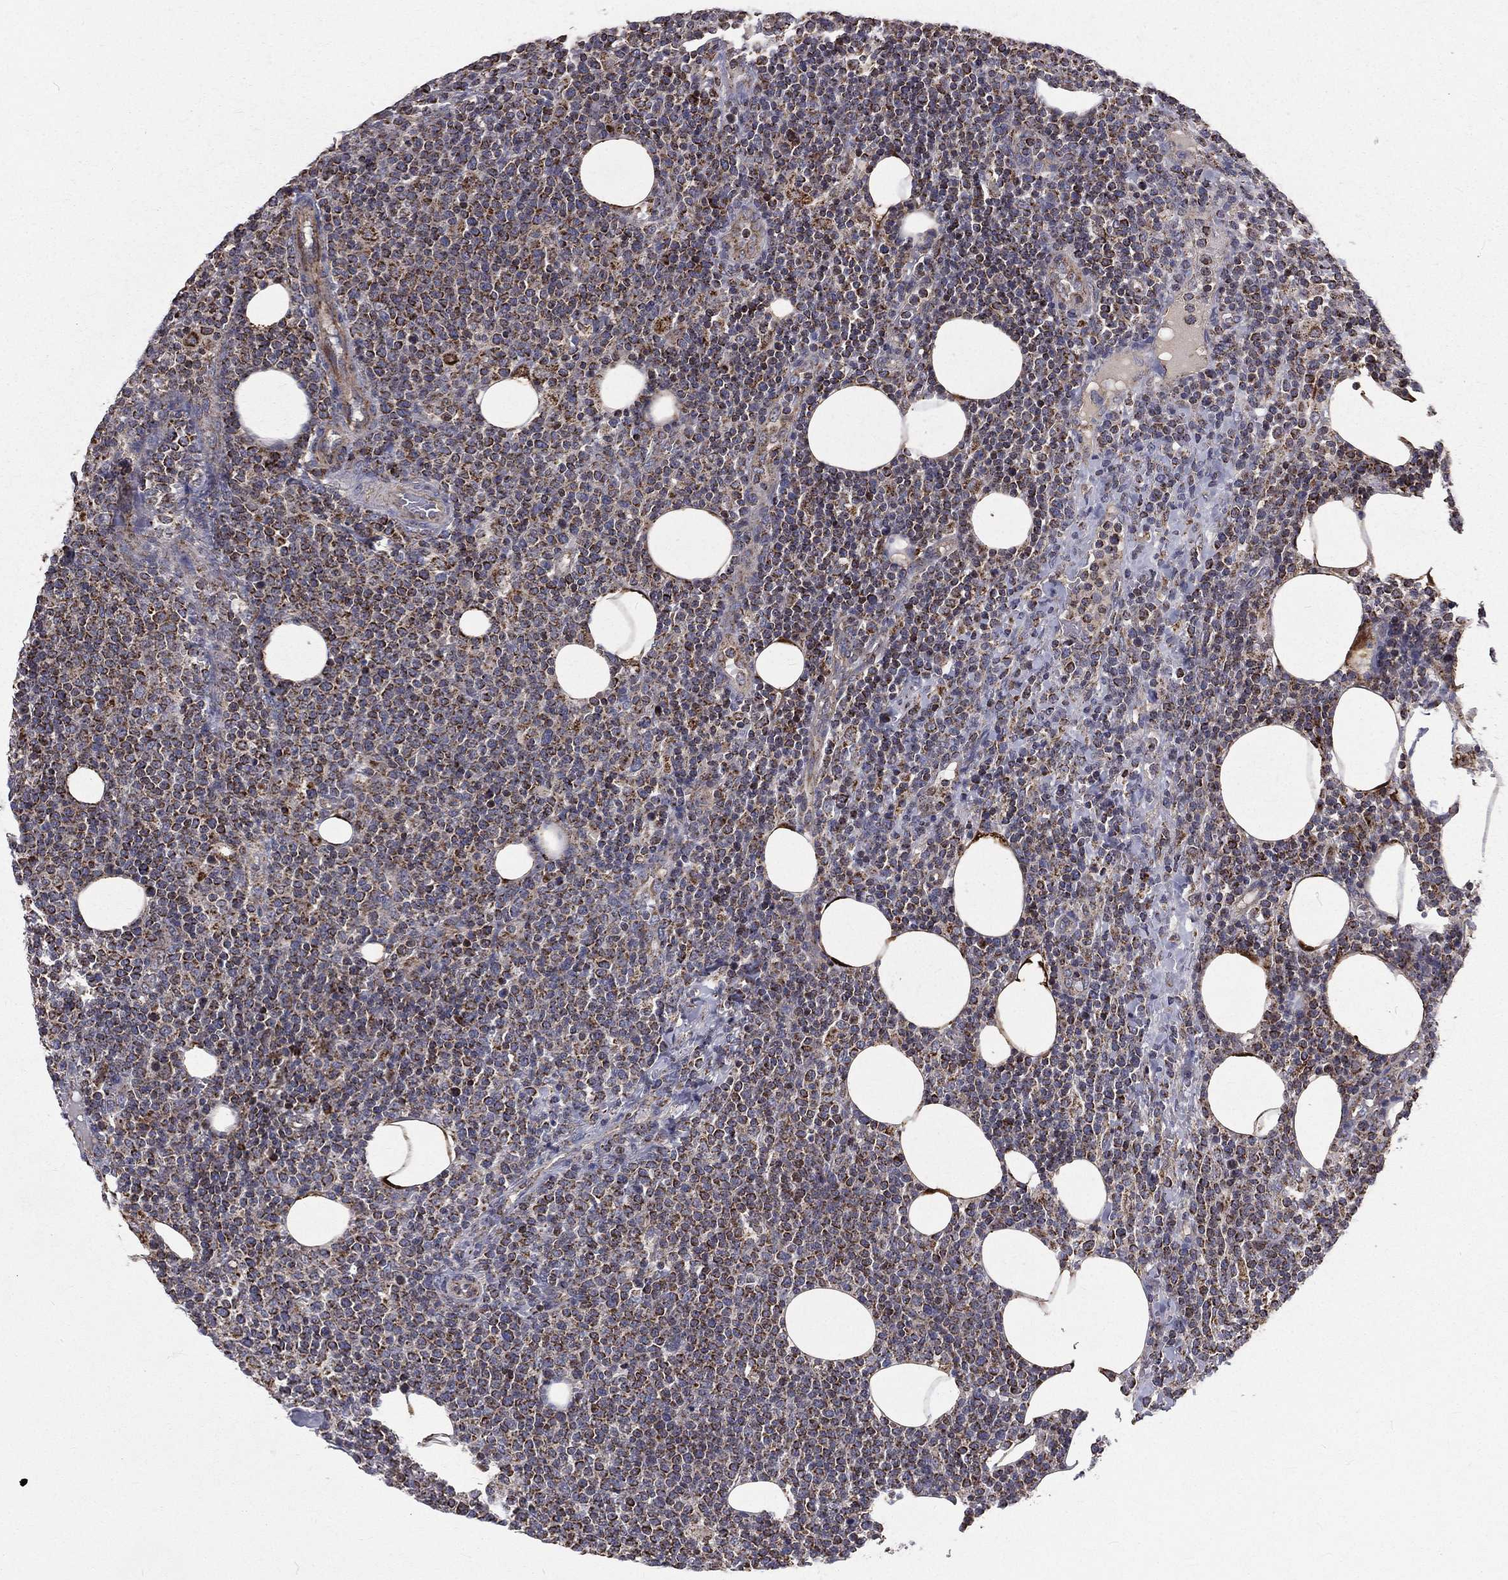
{"staining": {"intensity": "moderate", "quantity": ">75%", "location": "cytoplasmic/membranous"}, "tissue": "lymphoma", "cell_type": "Tumor cells", "image_type": "cancer", "snomed": [{"axis": "morphology", "description": "Malignant lymphoma, non-Hodgkin's type, High grade"}, {"axis": "topography", "description": "Lymph node"}], "caption": "Immunohistochemical staining of human lymphoma reveals medium levels of moderate cytoplasmic/membranous staining in about >75% of tumor cells.", "gene": "GPD1", "patient": {"sex": "male", "age": 61}}